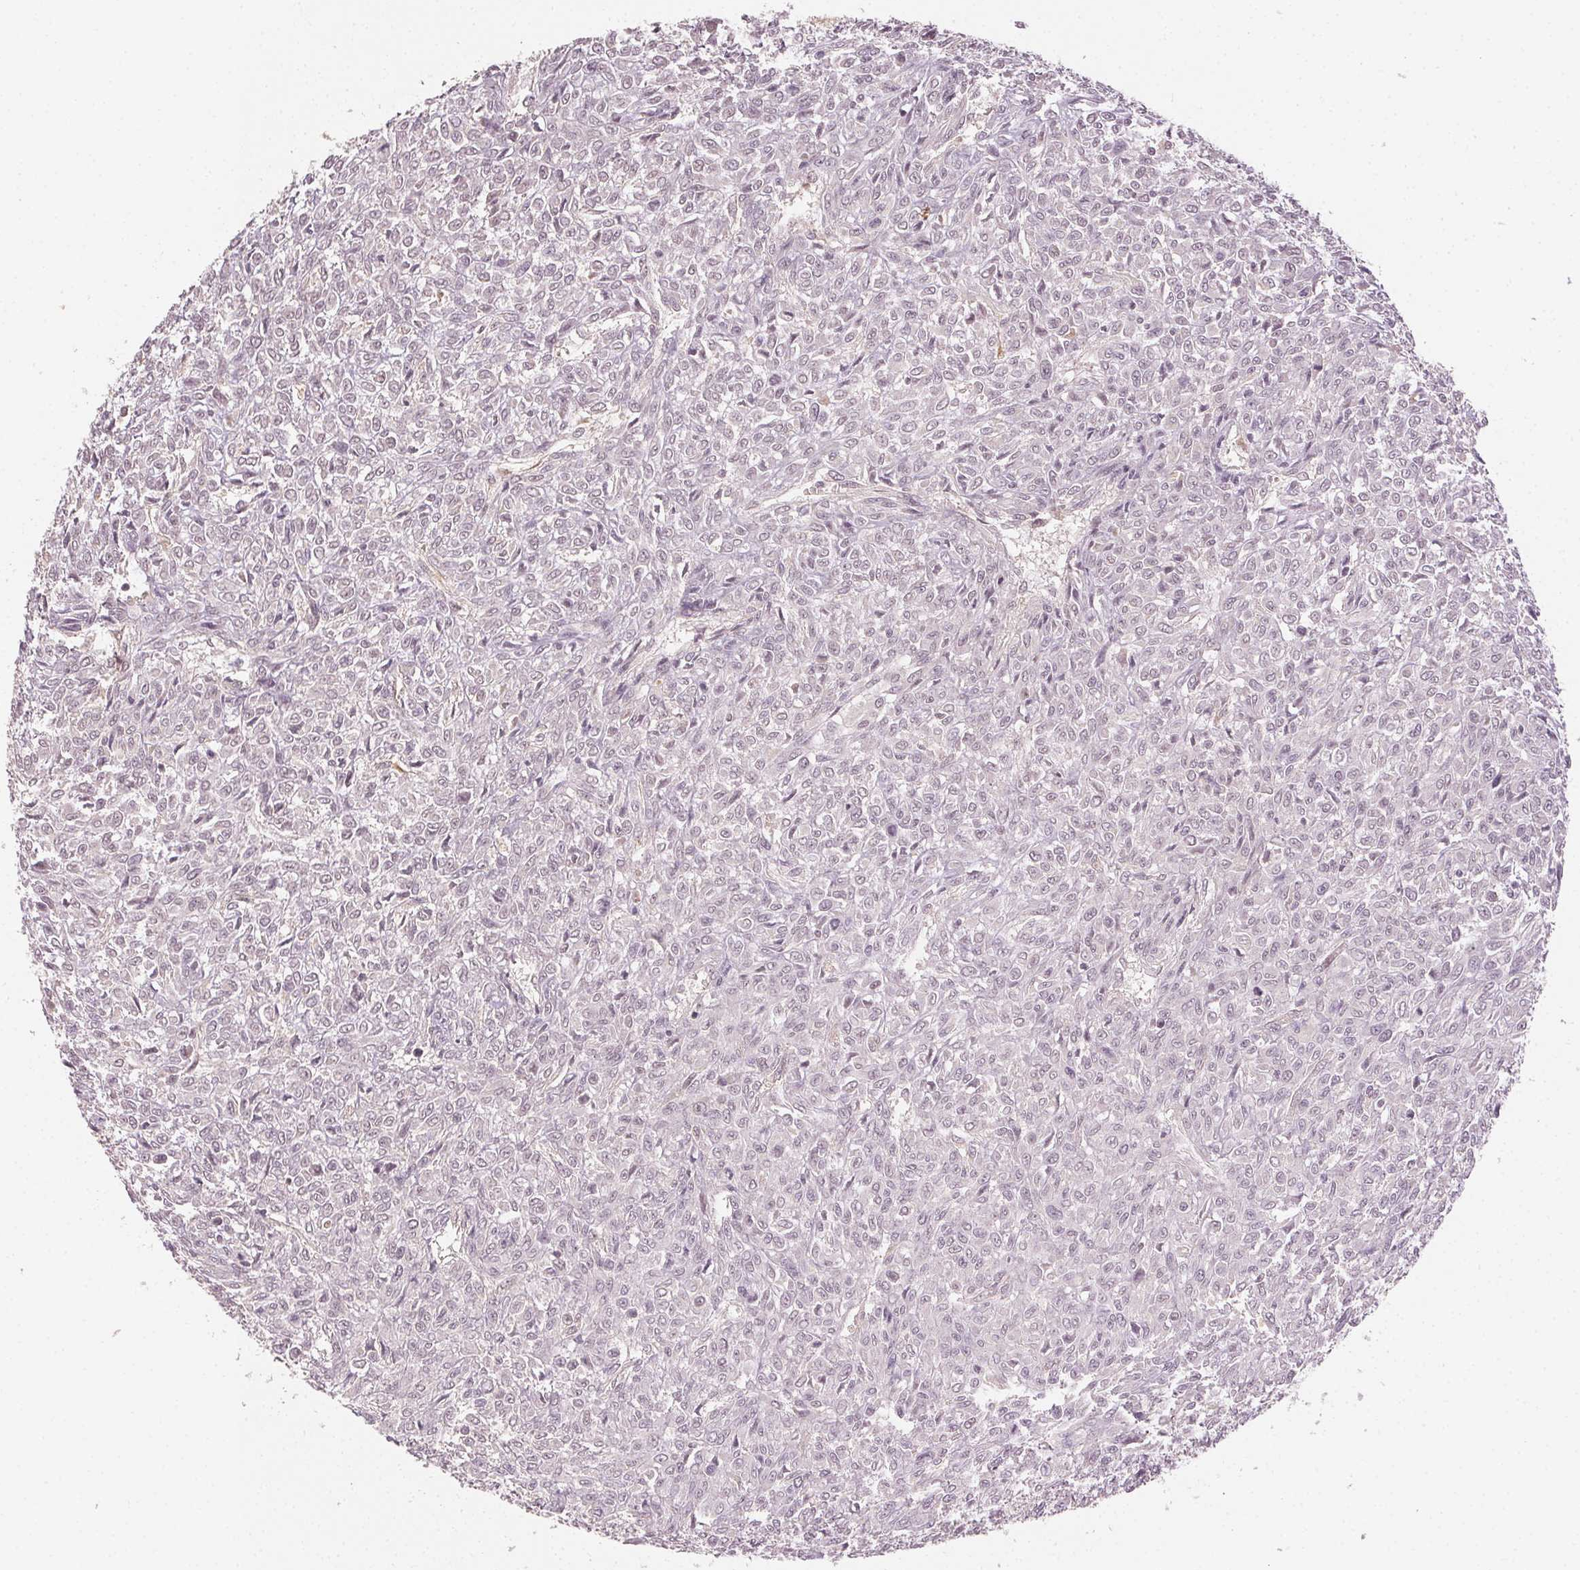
{"staining": {"intensity": "negative", "quantity": "none", "location": "none"}, "tissue": "renal cancer", "cell_type": "Tumor cells", "image_type": "cancer", "snomed": [{"axis": "morphology", "description": "Adenocarcinoma, NOS"}, {"axis": "topography", "description": "Kidney"}], "caption": "IHC micrograph of renal adenocarcinoma stained for a protein (brown), which shows no staining in tumor cells. (Brightfield microscopy of DAB (3,3'-diaminobenzidine) immunohistochemistry (IHC) at high magnification).", "gene": "MAPK14", "patient": {"sex": "male", "age": 58}}